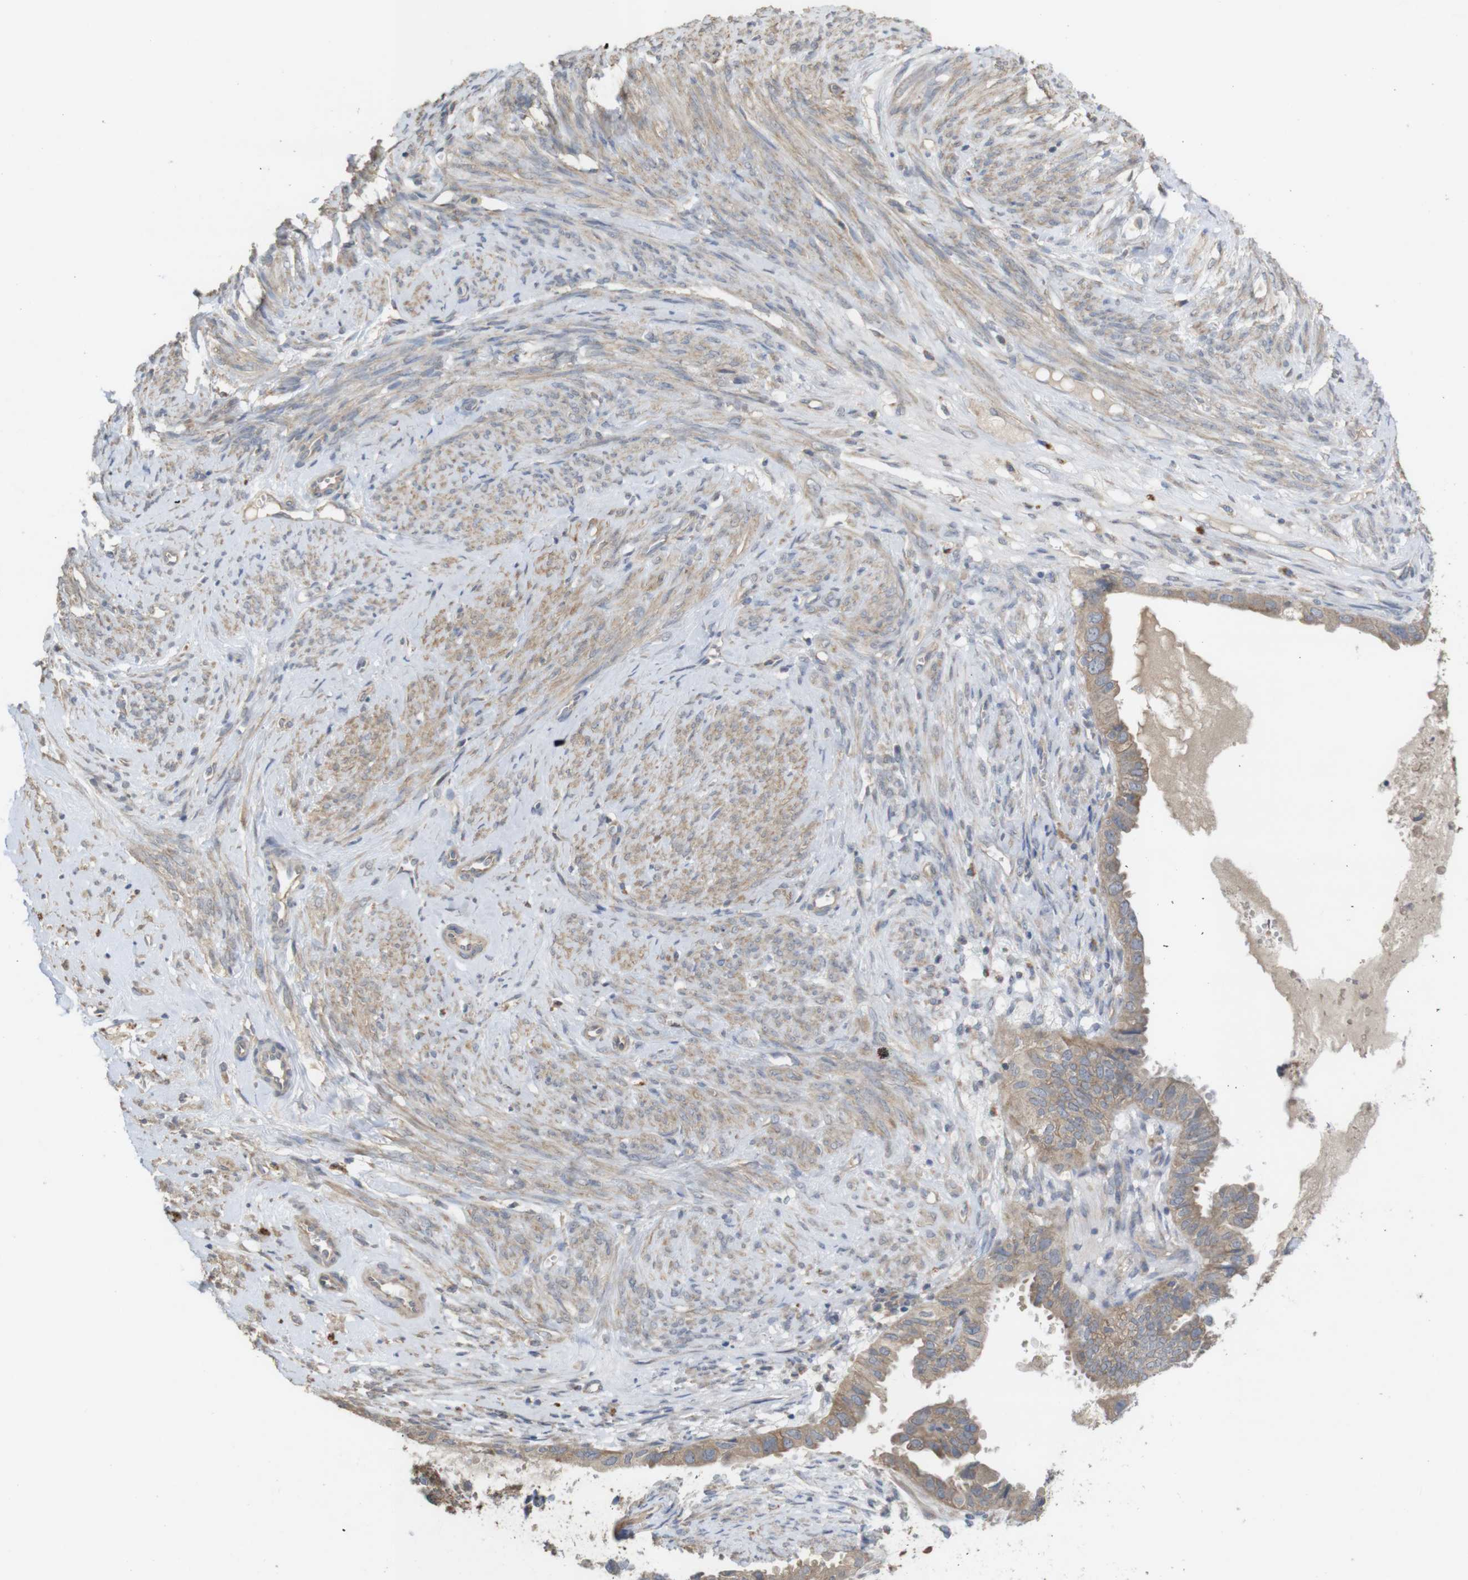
{"staining": {"intensity": "weak", "quantity": ">75%", "location": "cytoplasmic/membranous"}, "tissue": "cervical cancer", "cell_type": "Tumor cells", "image_type": "cancer", "snomed": [{"axis": "morphology", "description": "Normal tissue, NOS"}, {"axis": "morphology", "description": "Adenocarcinoma, NOS"}, {"axis": "topography", "description": "Cervix"}, {"axis": "topography", "description": "Endometrium"}], "caption": "The photomicrograph reveals staining of adenocarcinoma (cervical), revealing weak cytoplasmic/membranous protein positivity (brown color) within tumor cells.", "gene": "KCNS3", "patient": {"sex": "female", "age": 86}}